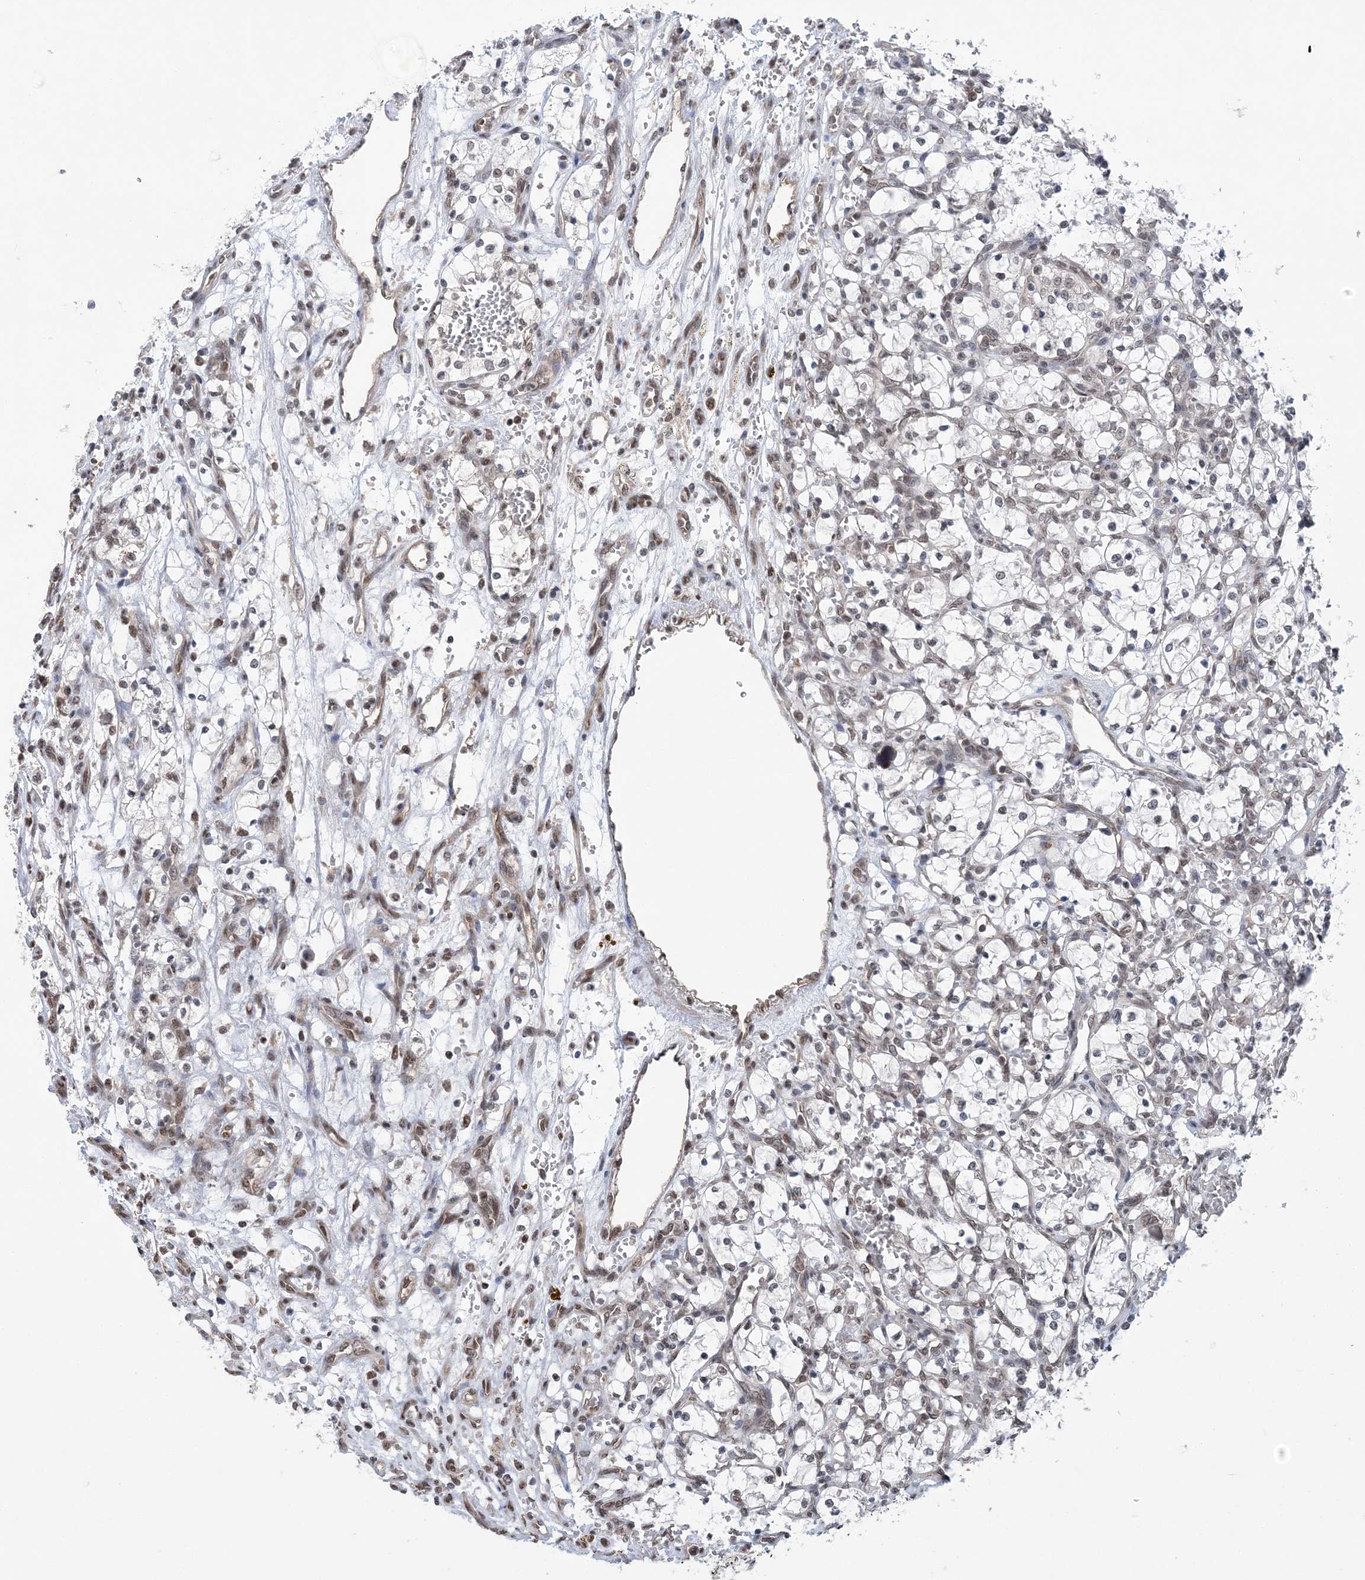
{"staining": {"intensity": "weak", "quantity": ">75%", "location": "nuclear"}, "tissue": "renal cancer", "cell_type": "Tumor cells", "image_type": "cancer", "snomed": [{"axis": "morphology", "description": "Adenocarcinoma, NOS"}, {"axis": "topography", "description": "Kidney"}], "caption": "Immunohistochemical staining of renal adenocarcinoma demonstrates low levels of weak nuclear staining in approximately >75% of tumor cells.", "gene": "CCDC152", "patient": {"sex": "female", "age": 69}}